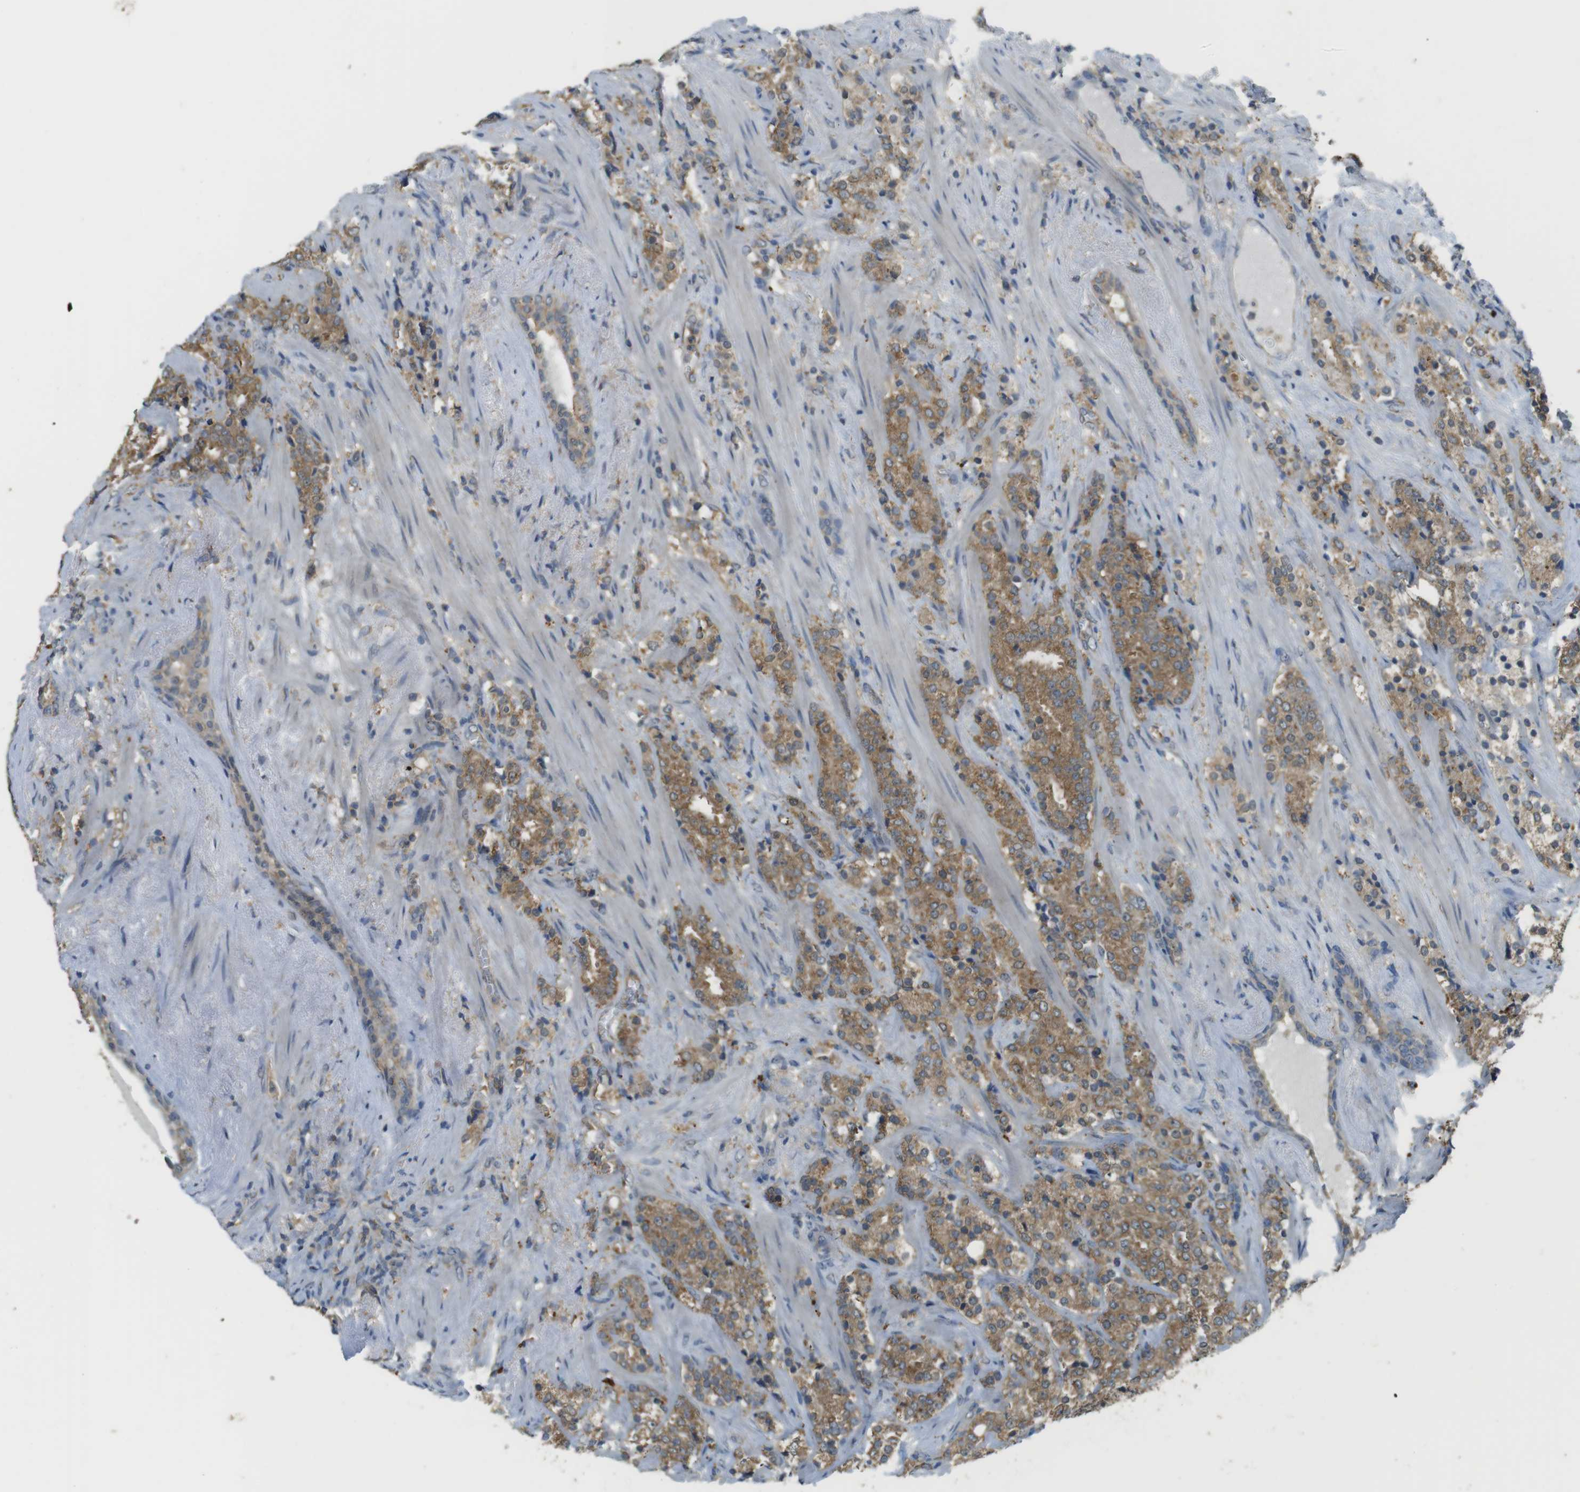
{"staining": {"intensity": "moderate", "quantity": ">75%", "location": "cytoplasmic/membranous"}, "tissue": "prostate cancer", "cell_type": "Tumor cells", "image_type": "cancer", "snomed": [{"axis": "morphology", "description": "Adenocarcinoma, High grade"}, {"axis": "topography", "description": "Prostate"}], "caption": "An image of high-grade adenocarcinoma (prostate) stained for a protein shows moderate cytoplasmic/membranous brown staining in tumor cells.", "gene": "BRI3BP", "patient": {"sex": "male", "age": 71}}